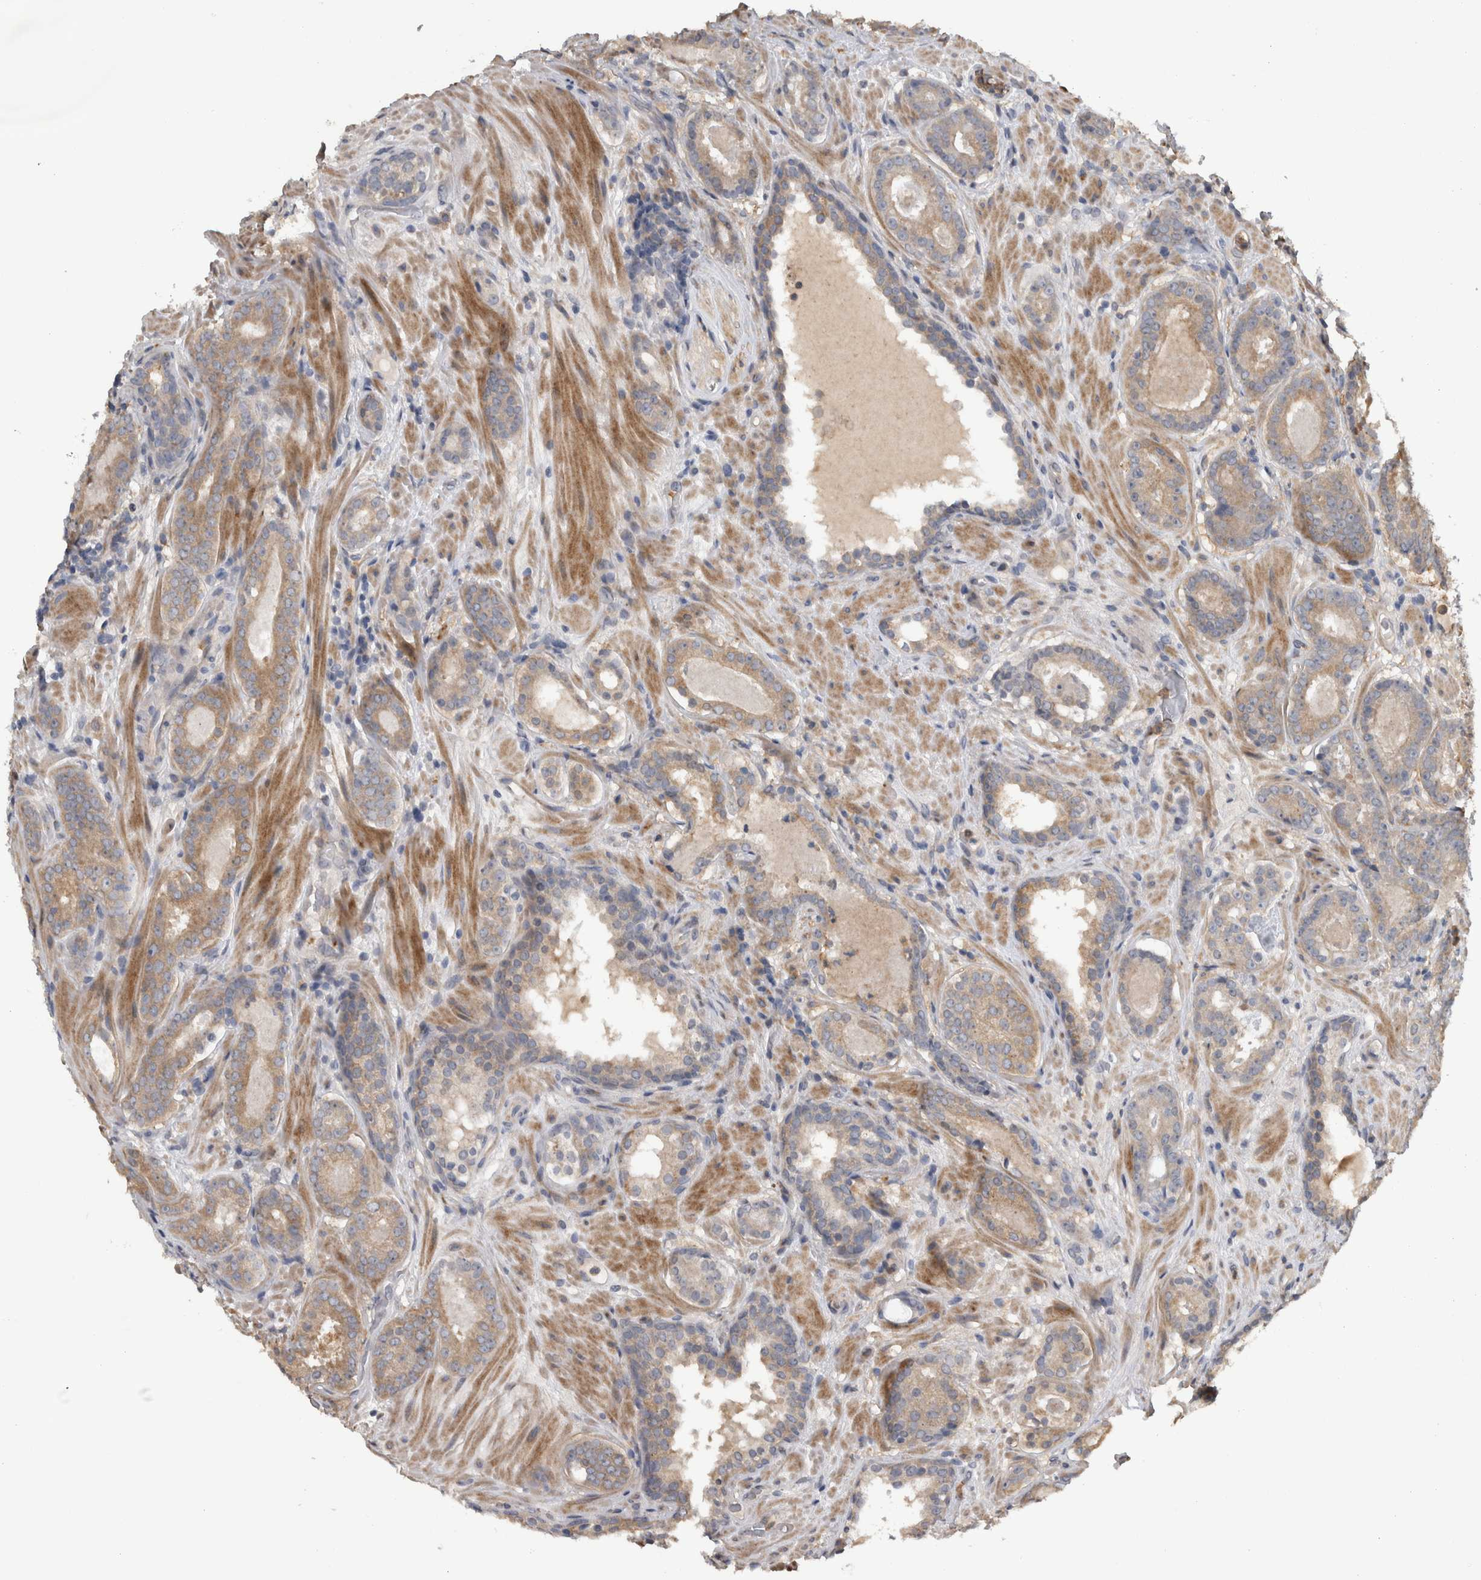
{"staining": {"intensity": "moderate", "quantity": ">75%", "location": "cytoplasmic/membranous"}, "tissue": "prostate cancer", "cell_type": "Tumor cells", "image_type": "cancer", "snomed": [{"axis": "morphology", "description": "Adenocarcinoma, Low grade"}, {"axis": "topography", "description": "Prostate"}], "caption": "The micrograph displays immunohistochemical staining of adenocarcinoma (low-grade) (prostate). There is moderate cytoplasmic/membranous expression is present in approximately >75% of tumor cells.", "gene": "NT5C2", "patient": {"sex": "male", "age": 69}}